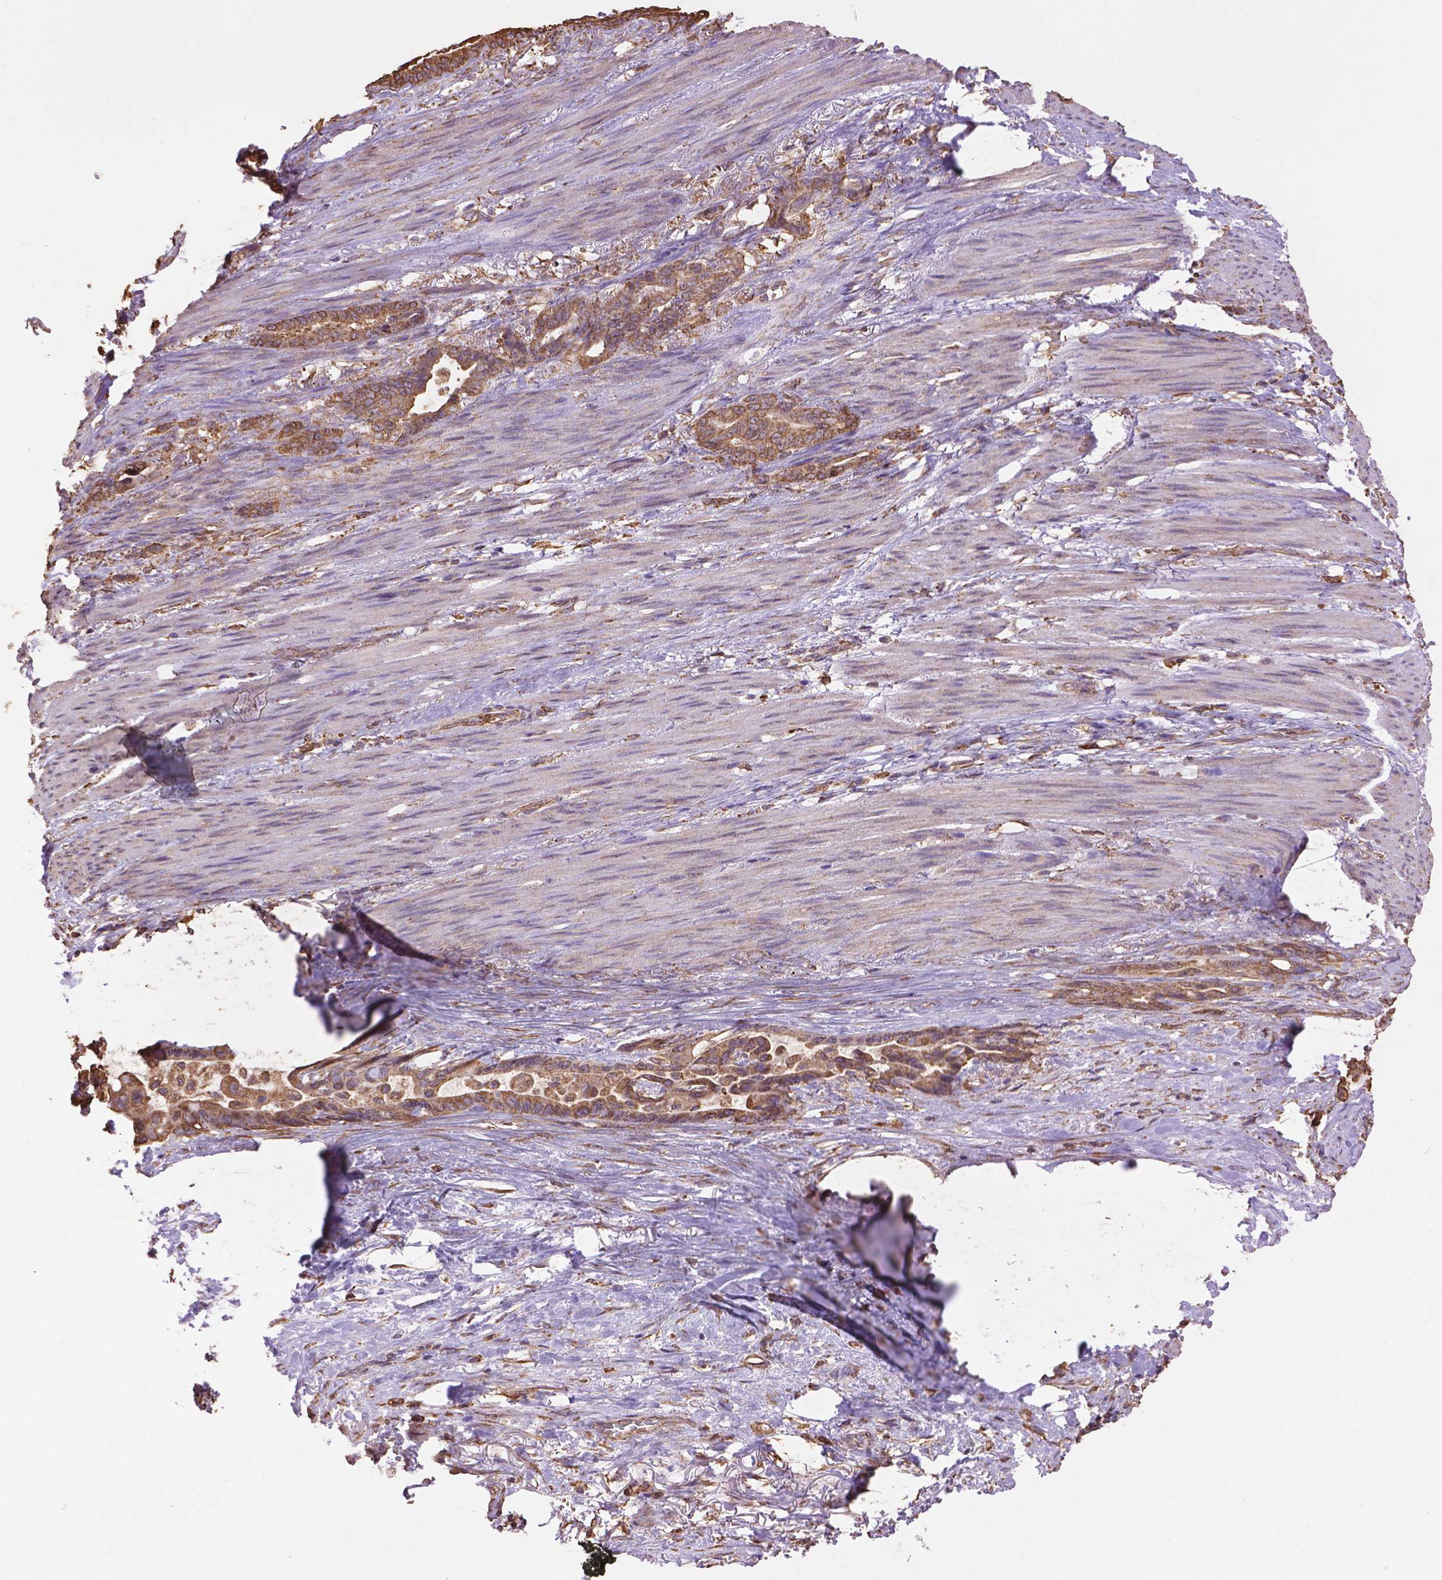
{"staining": {"intensity": "moderate", "quantity": ">75%", "location": "cytoplasmic/membranous"}, "tissue": "stomach cancer", "cell_type": "Tumor cells", "image_type": "cancer", "snomed": [{"axis": "morphology", "description": "Normal tissue, NOS"}, {"axis": "morphology", "description": "Adenocarcinoma, NOS"}, {"axis": "topography", "description": "Esophagus"}, {"axis": "topography", "description": "Stomach, upper"}], "caption": "Approximately >75% of tumor cells in human stomach cancer display moderate cytoplasmic/membranous protein staining as visualized by brown immunohistochemical staining.", "gene": "PPP2R5E", "patient": {"sex": "male", "age": 62}}